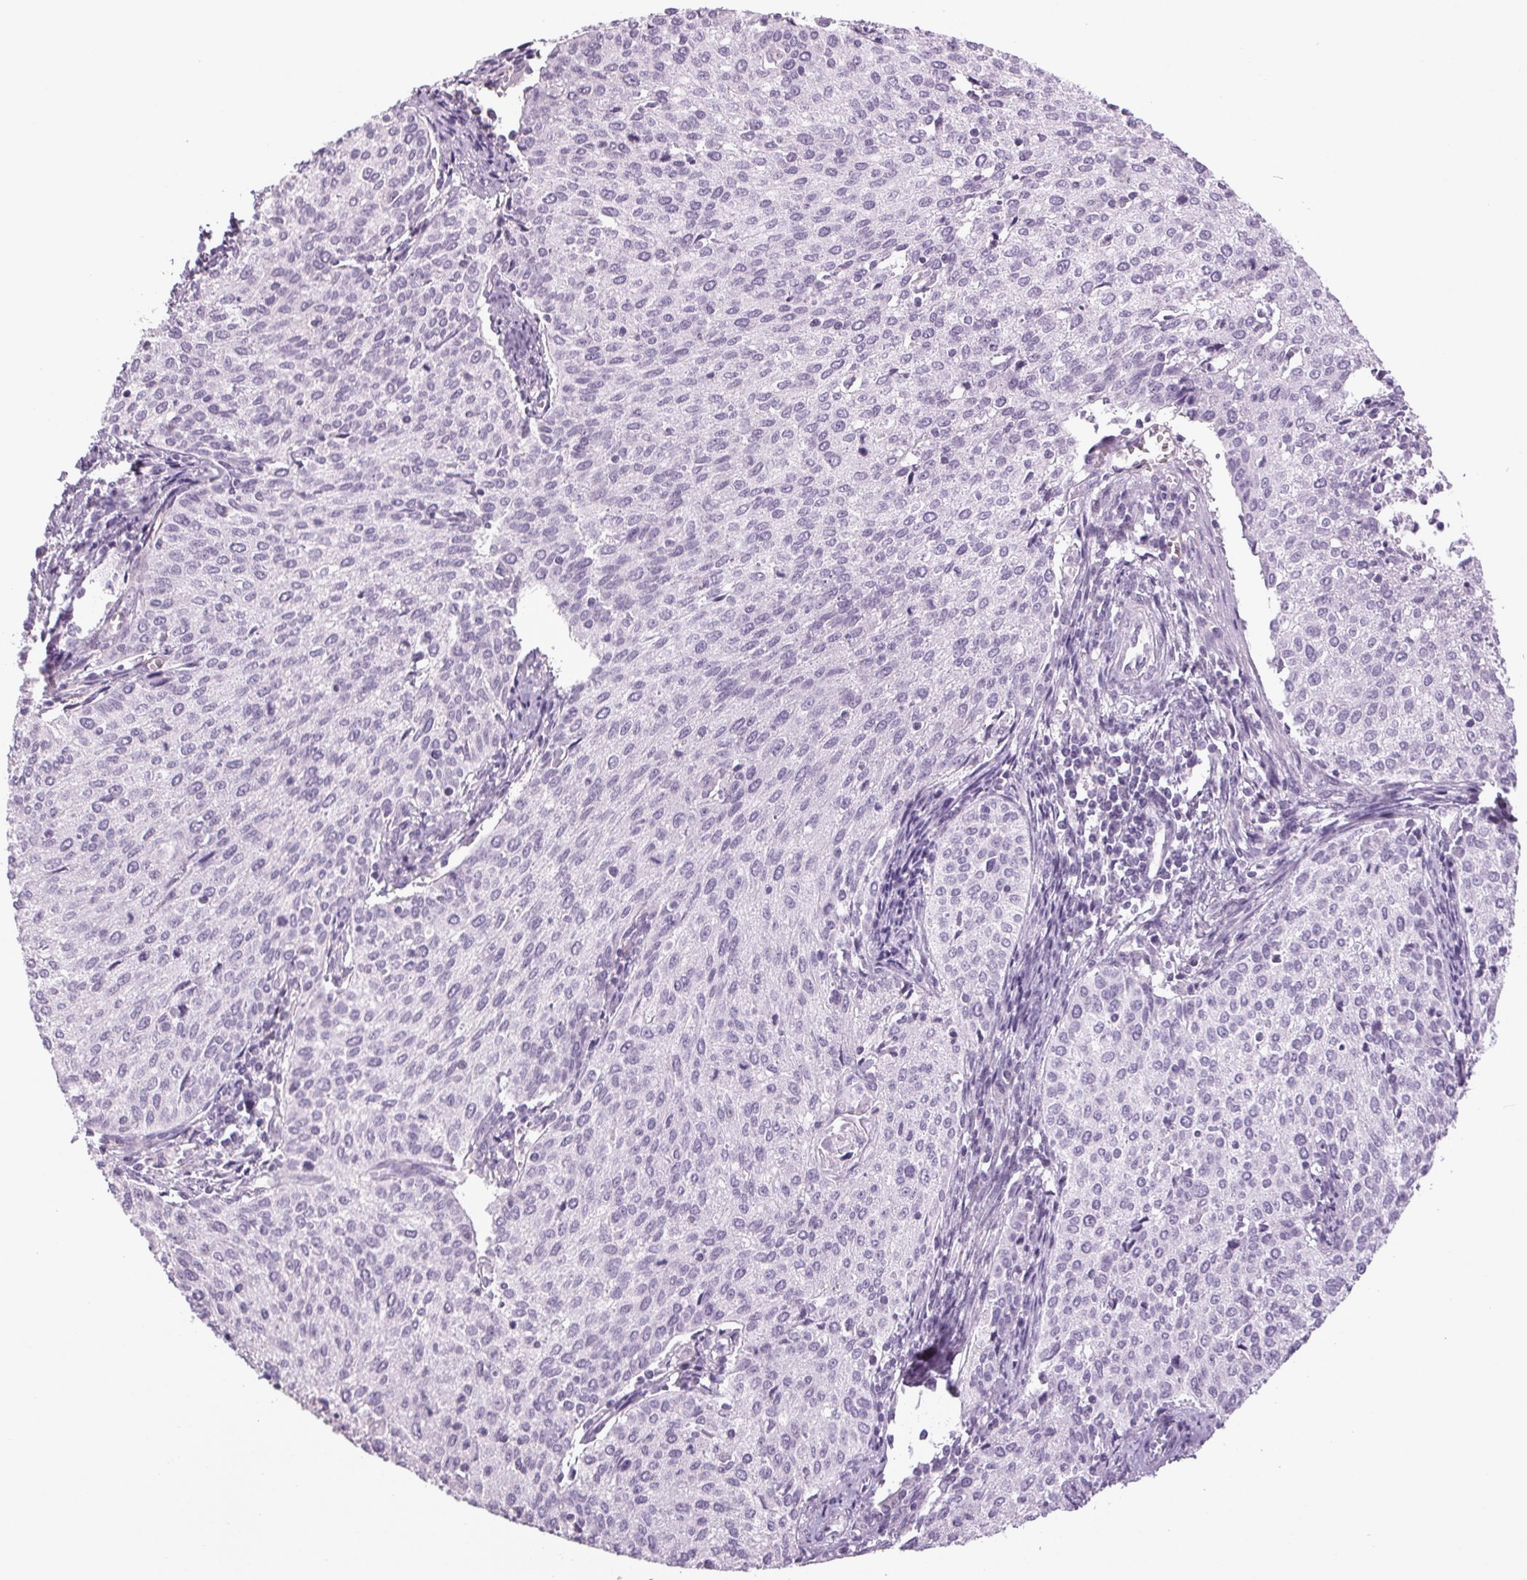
{"staining": {"intensity": "negative", "quantity": "none", "location": "none"}, "tissue": "cervical cancer", "cell_type": "Tumor cells", "image_type": "cancer", "snomed": [{"axis": "morphology", "description": "Squamous cell carcinoma, NOS"}, {"axis": "topography", "description": "Cervix"}], "caption": "Photomicrograph shows no protein positivity in tumor cells of cervical squamous cell carcinoma tissue.", "gene": "DNAJC6", "patient": {"sex": "female", "age": 38}}